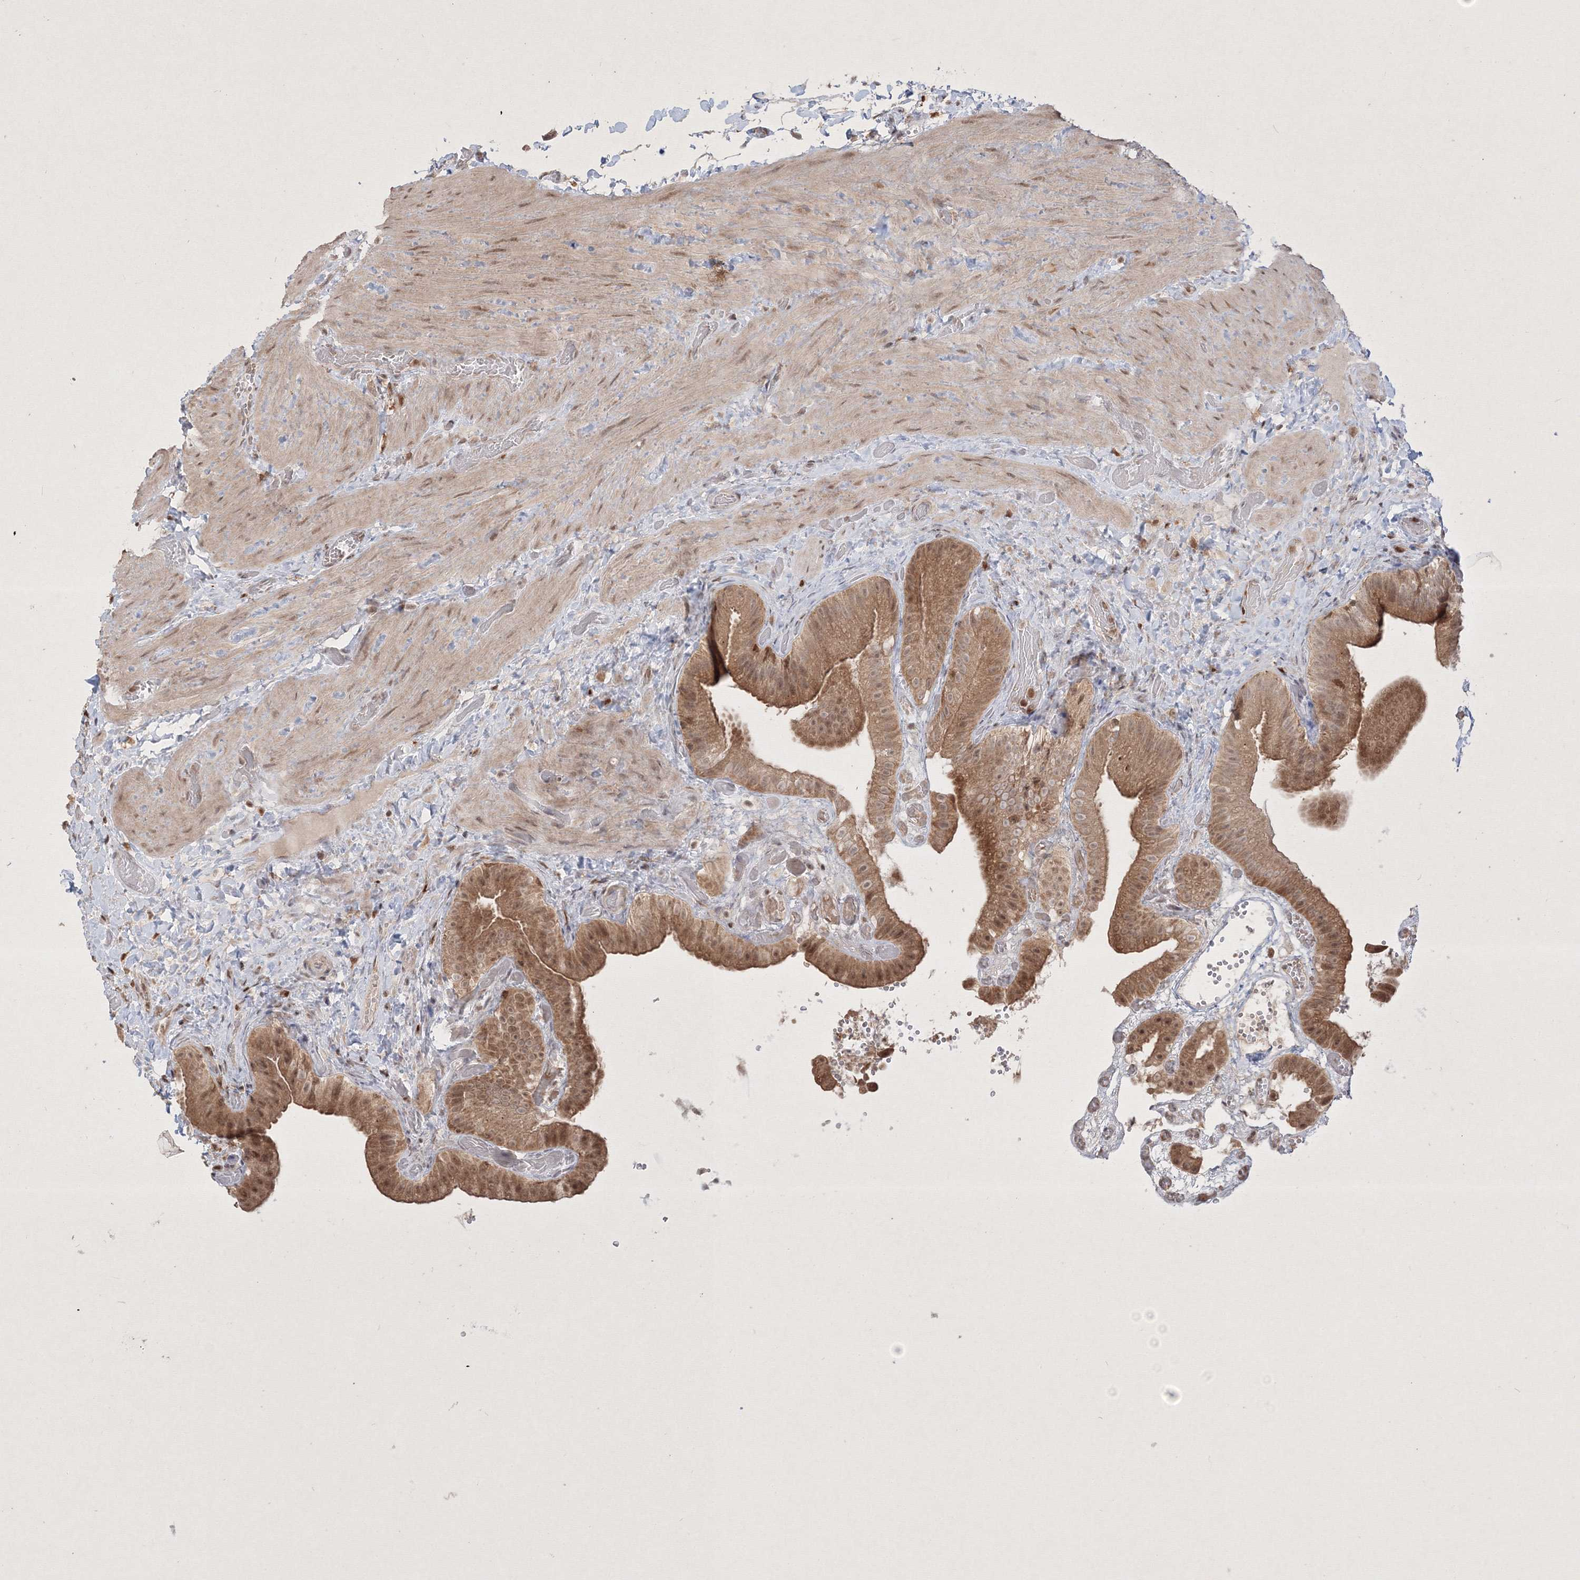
{"staining": {"intensity": "moderate", "quantity": ">75%", "location": "cytoplasmic/membranous,nuclear"}, "tissue": "gallbladder", "cell_type": "Glandular cells", "image_type": "normal", "snomed": [{"axis": "morphology", "description": "Normal tissue, NOS"}, {"axis": "topography", "description": "Gallbladder"}], "caption": "Glandular cells show moderate cytoplasmic/membranous,nuclear staining in approximately >75% of cells in normal gallbladder.", "gene": "TAB1", "patient": {"sex": "female", "age": 64}}